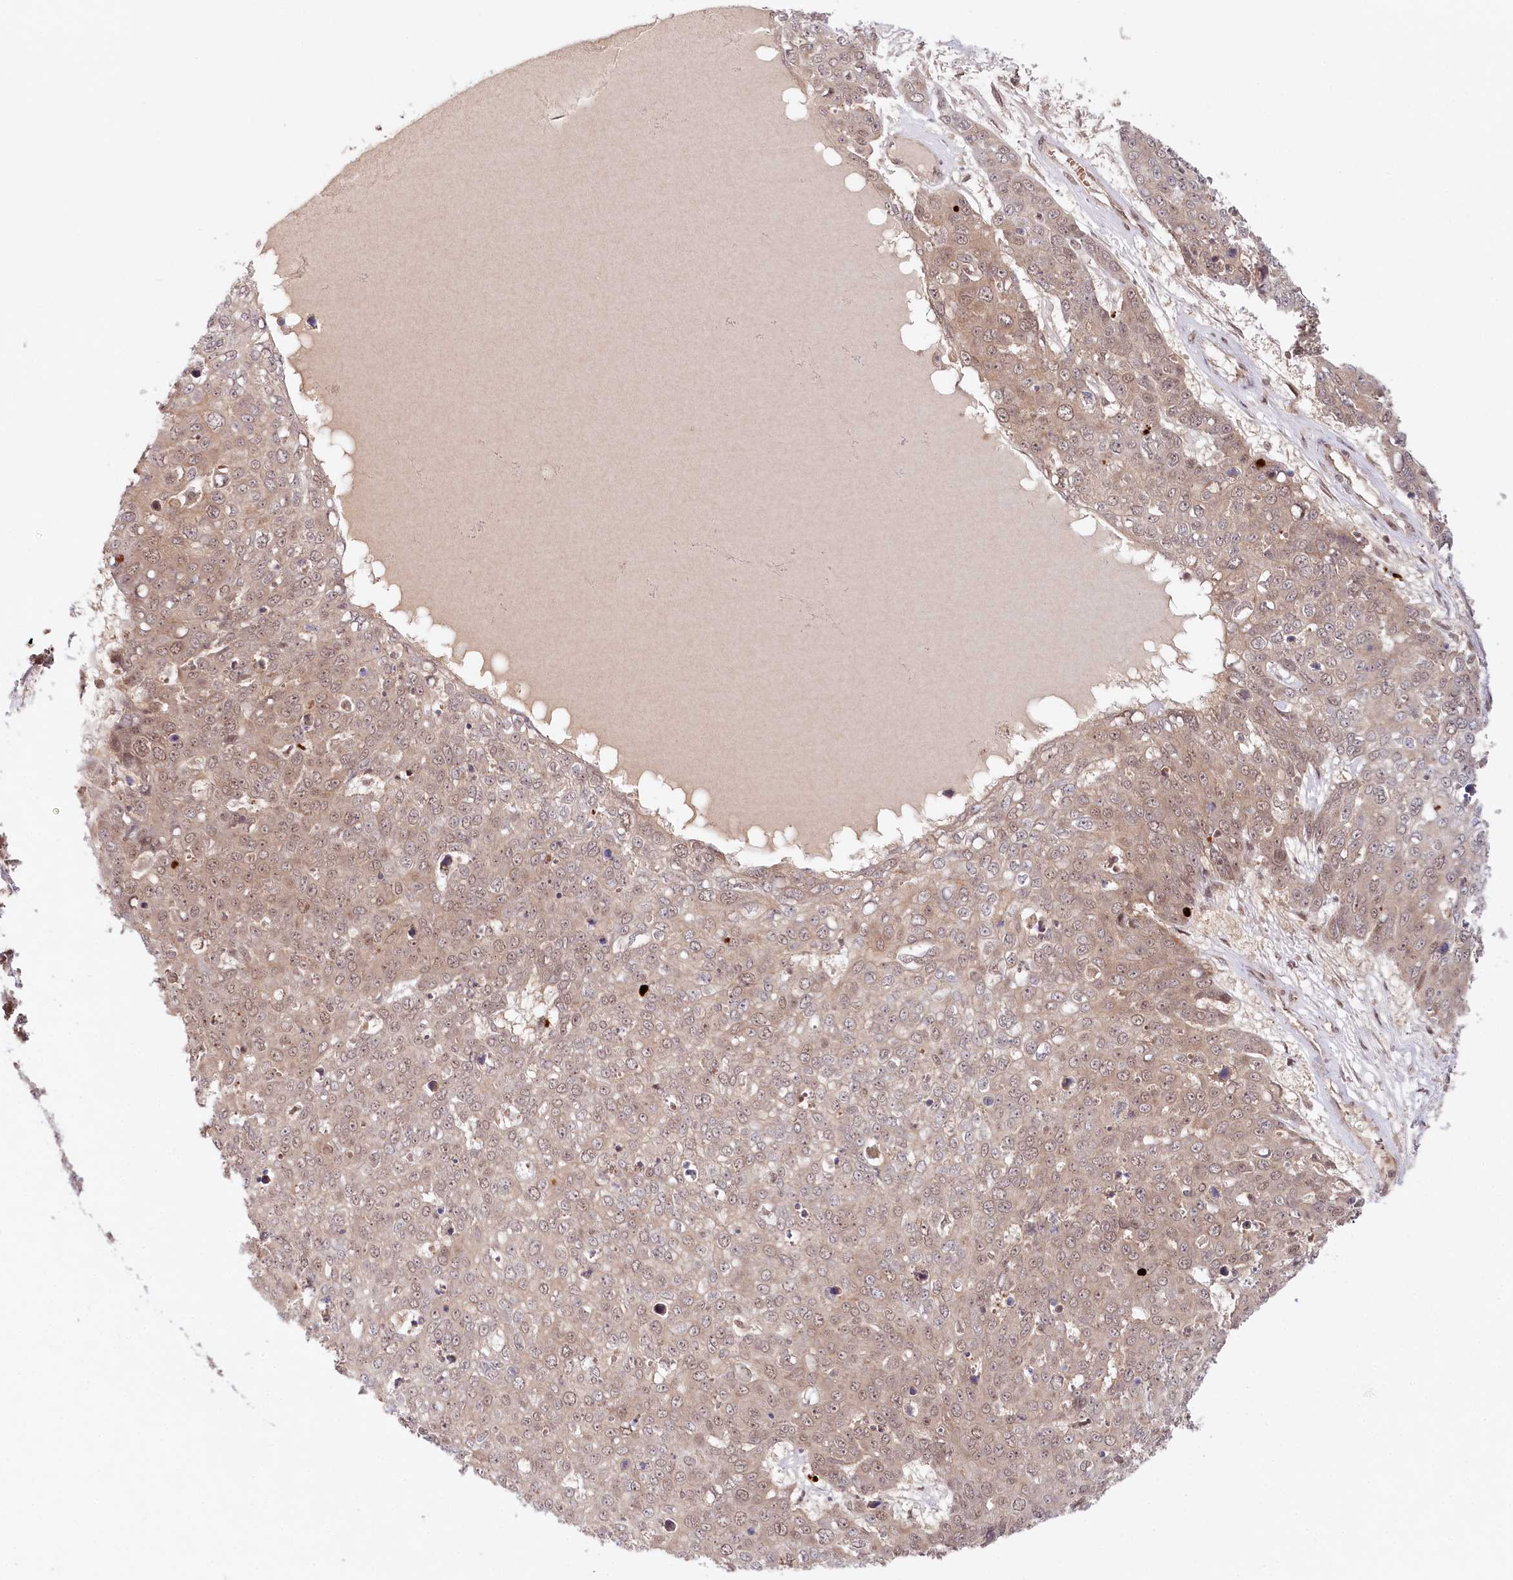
{"staining": {"intensity": "weak", "quantity": ">75%", "location": "cytoplasmic/membranous,nuclear"}, "tissue": "skin cancer", "cell_type": "Tumor cells", "image_type": "cancer", "snomed": [{"axis": "morphology", "description": "Squamous cell carcinoma, NOS"}, {"axis": "topography", "description": "Skin"}], "caption": "Immunohistochemistry (DAB) staining of human skin squamous cell carcinoma exhibits weak cytoplasmic/membranous and nuclear protein staining in approximately >75% of tumor cells.", "gene": "CCDC65", "patient": {"sex": "male", "age": 71}}